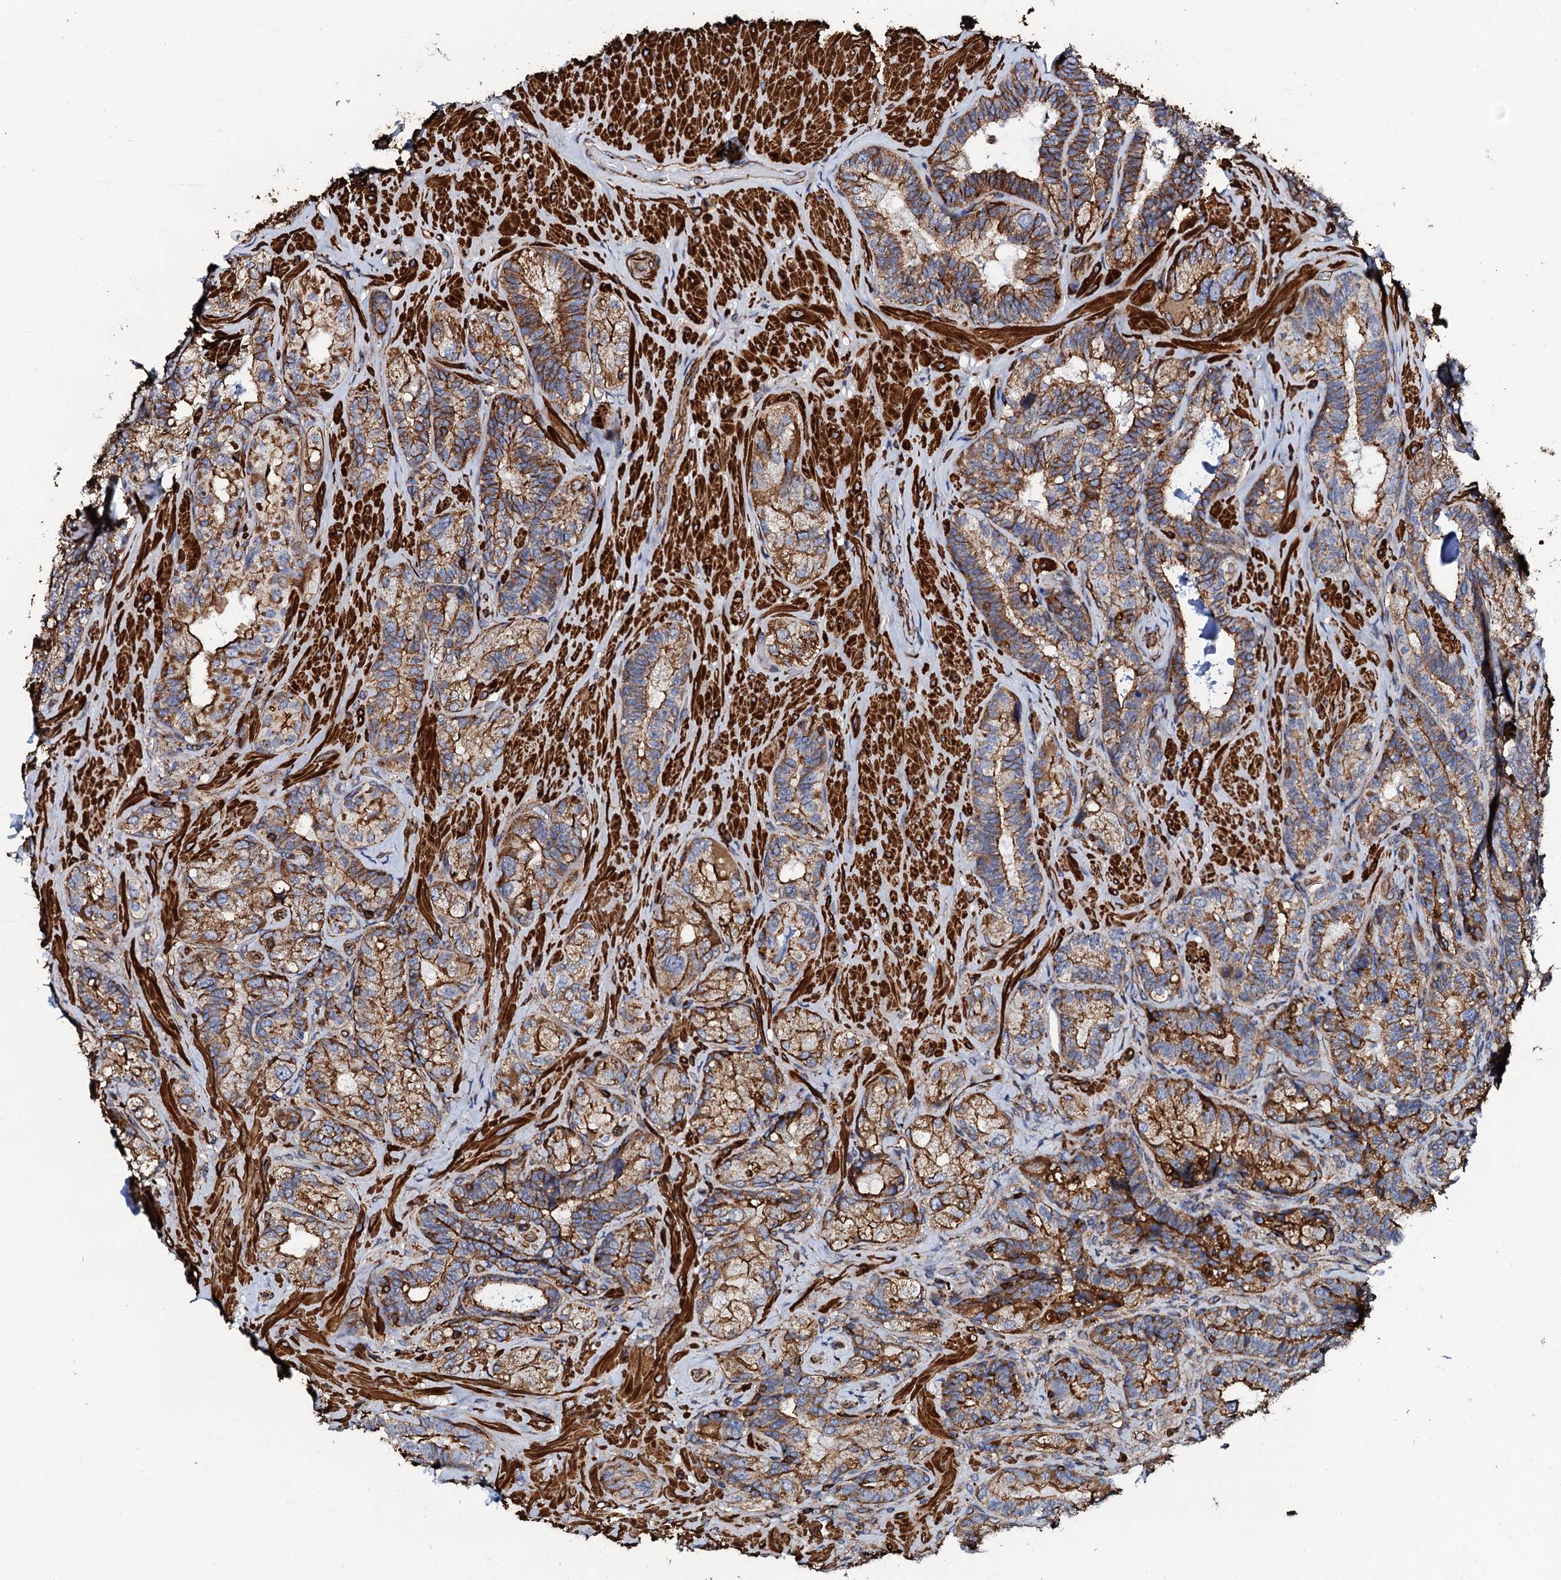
{"staining": {"intensity": "strong", "quantity": ">75%", "location": "cytoplasmic/membranous"}, "tissue": "seminal vesicle", "cell_type": "Glandular cells", "image_type": "normal", "snomed": [{"axis": "morphology", "description": "Normal tissue, NOS"}, {"axis": "topography", "description": "Prostate and seminal vesicle, NOS"}, {"axis": "topography", "description": "Prostate"}, {"axis": "topography", "description": "Seminal veicle"}], "caption": "About >75% of glandular cells in unremarkable seminal vesicle reveal strong cytoplasmic/membranous protein staining as visualized by brown immunohistochemical staining.", "gene": "INTS10", "patient": {"sex": "male", "age": 67}}